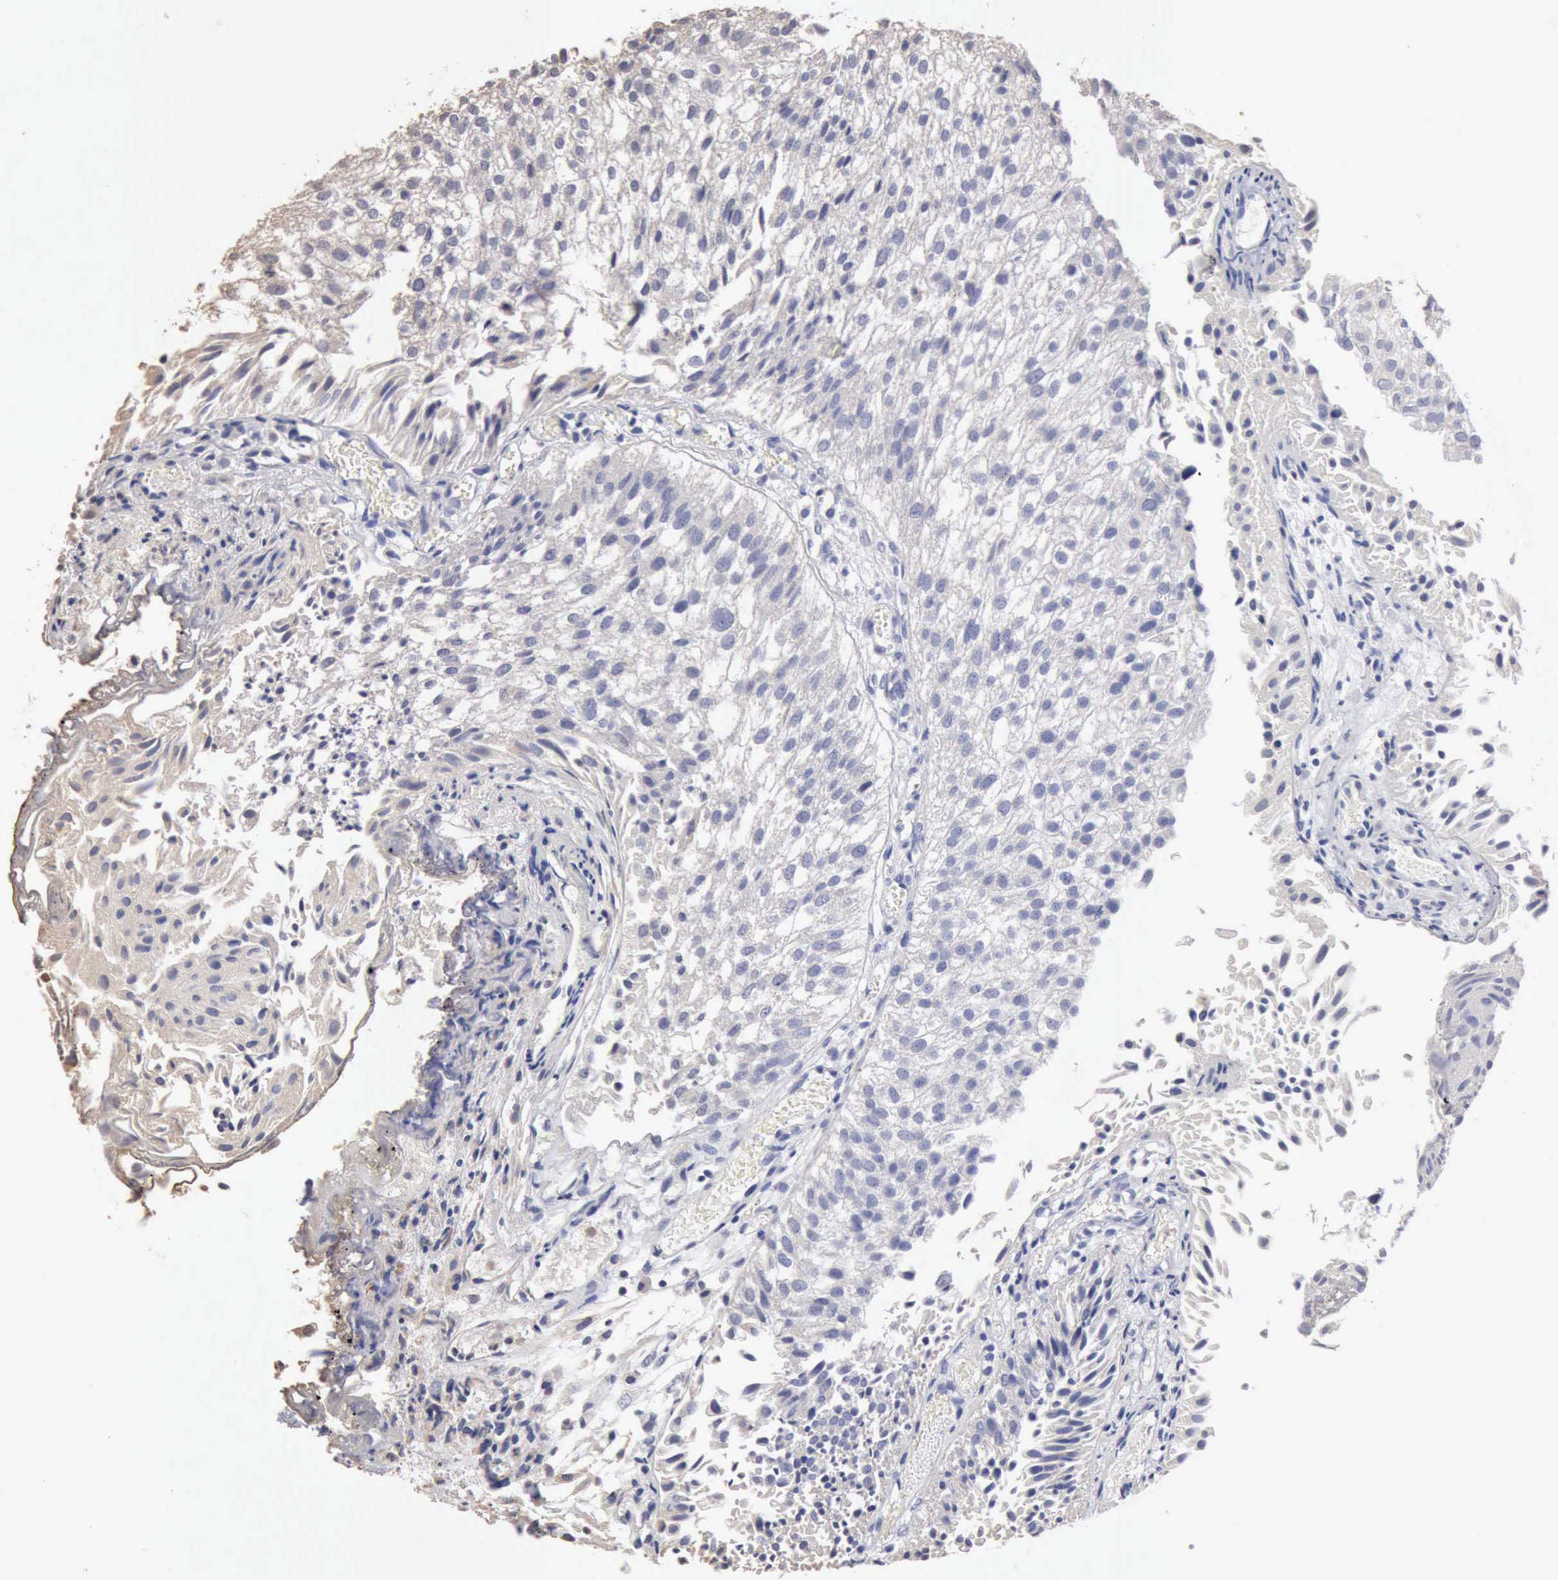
{"staining": {"intensity": "negative", "quantity": "none", "location": "none"}, "tissue": "urothelial cancer", "cell_type": "Tumor cells", "image_type": "cancer", "snomed": [{"axis": "morphology", "description": "Urothelial carcinoma, Low grade"}, {"axis": "topography", "description": "Urinary bladder"}], "caption": "Urothelial carcinoma (low-grade) was stained to show a protein in brown. There is no significant positivity in tumor cells.", "gene": "KRT6B", "patient": {"sex": "female", "age": 89}}